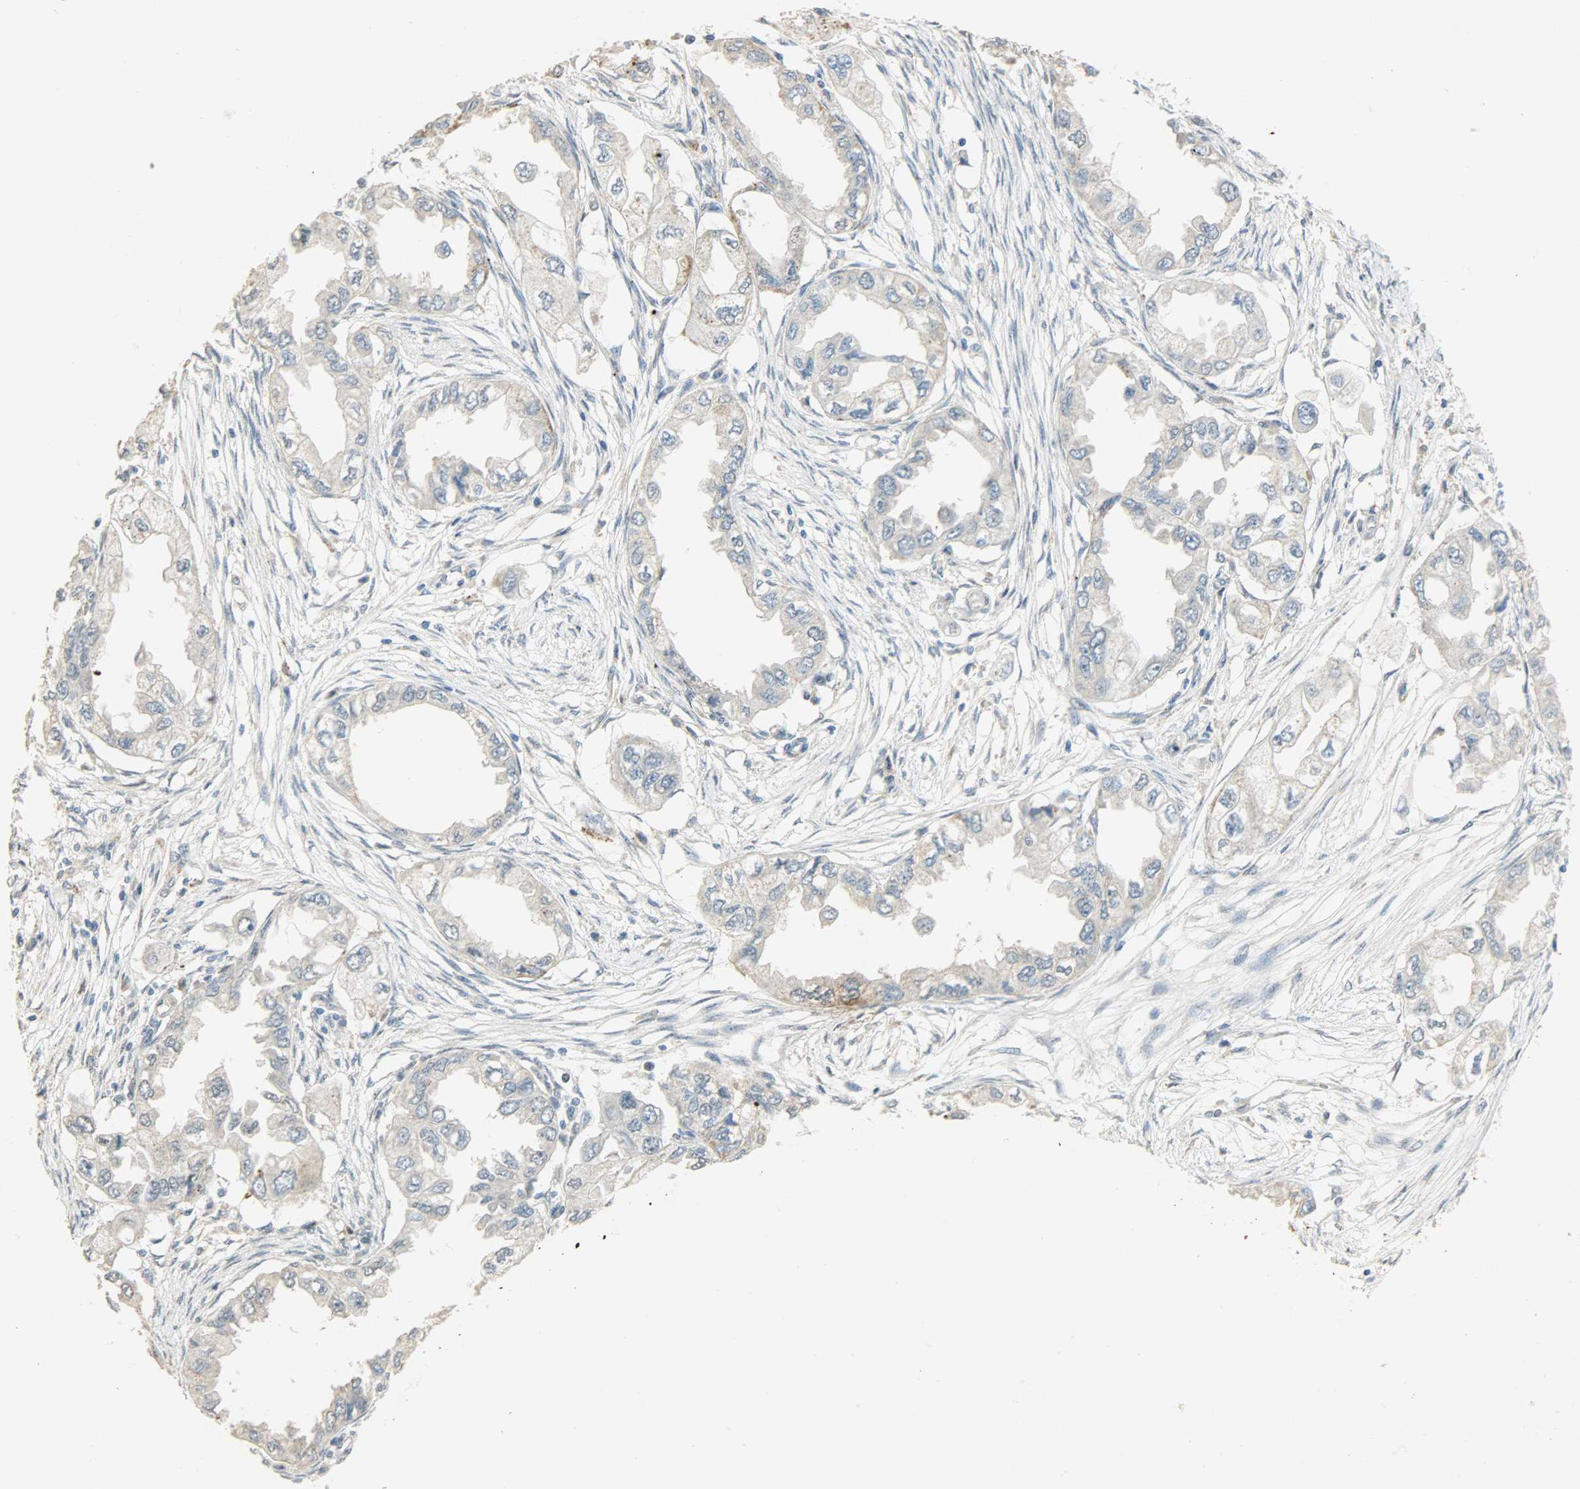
{"staining": {"intensity": "moderate", "quantity": "25%-75%", "location": "cytoplasmic/membranous"}, "tissue": "endometrial cancer", "cell_type": "Tumor cells", "image_type": "cancer", "snomed": [{"axis": "morphology", "description": "Adenocarcinoma, NOS"}, {"axis": "topography", "description": "Endometrium"}], "caption": "High-magnification brightfield microscopy of endometrial cancer stained with DAB (brown) and counterstained with hematoxylin (blue). tumor cells exhibit moderate cytoplasmic/membranous expression is seen in about25%-75% of cells. (Stains: DAB in brown, nuclei in blue, Microscopy: brightfield microscopy at high magnification).", "gene": "GIT2", "patient": {"sex": "female", "age": 67}}